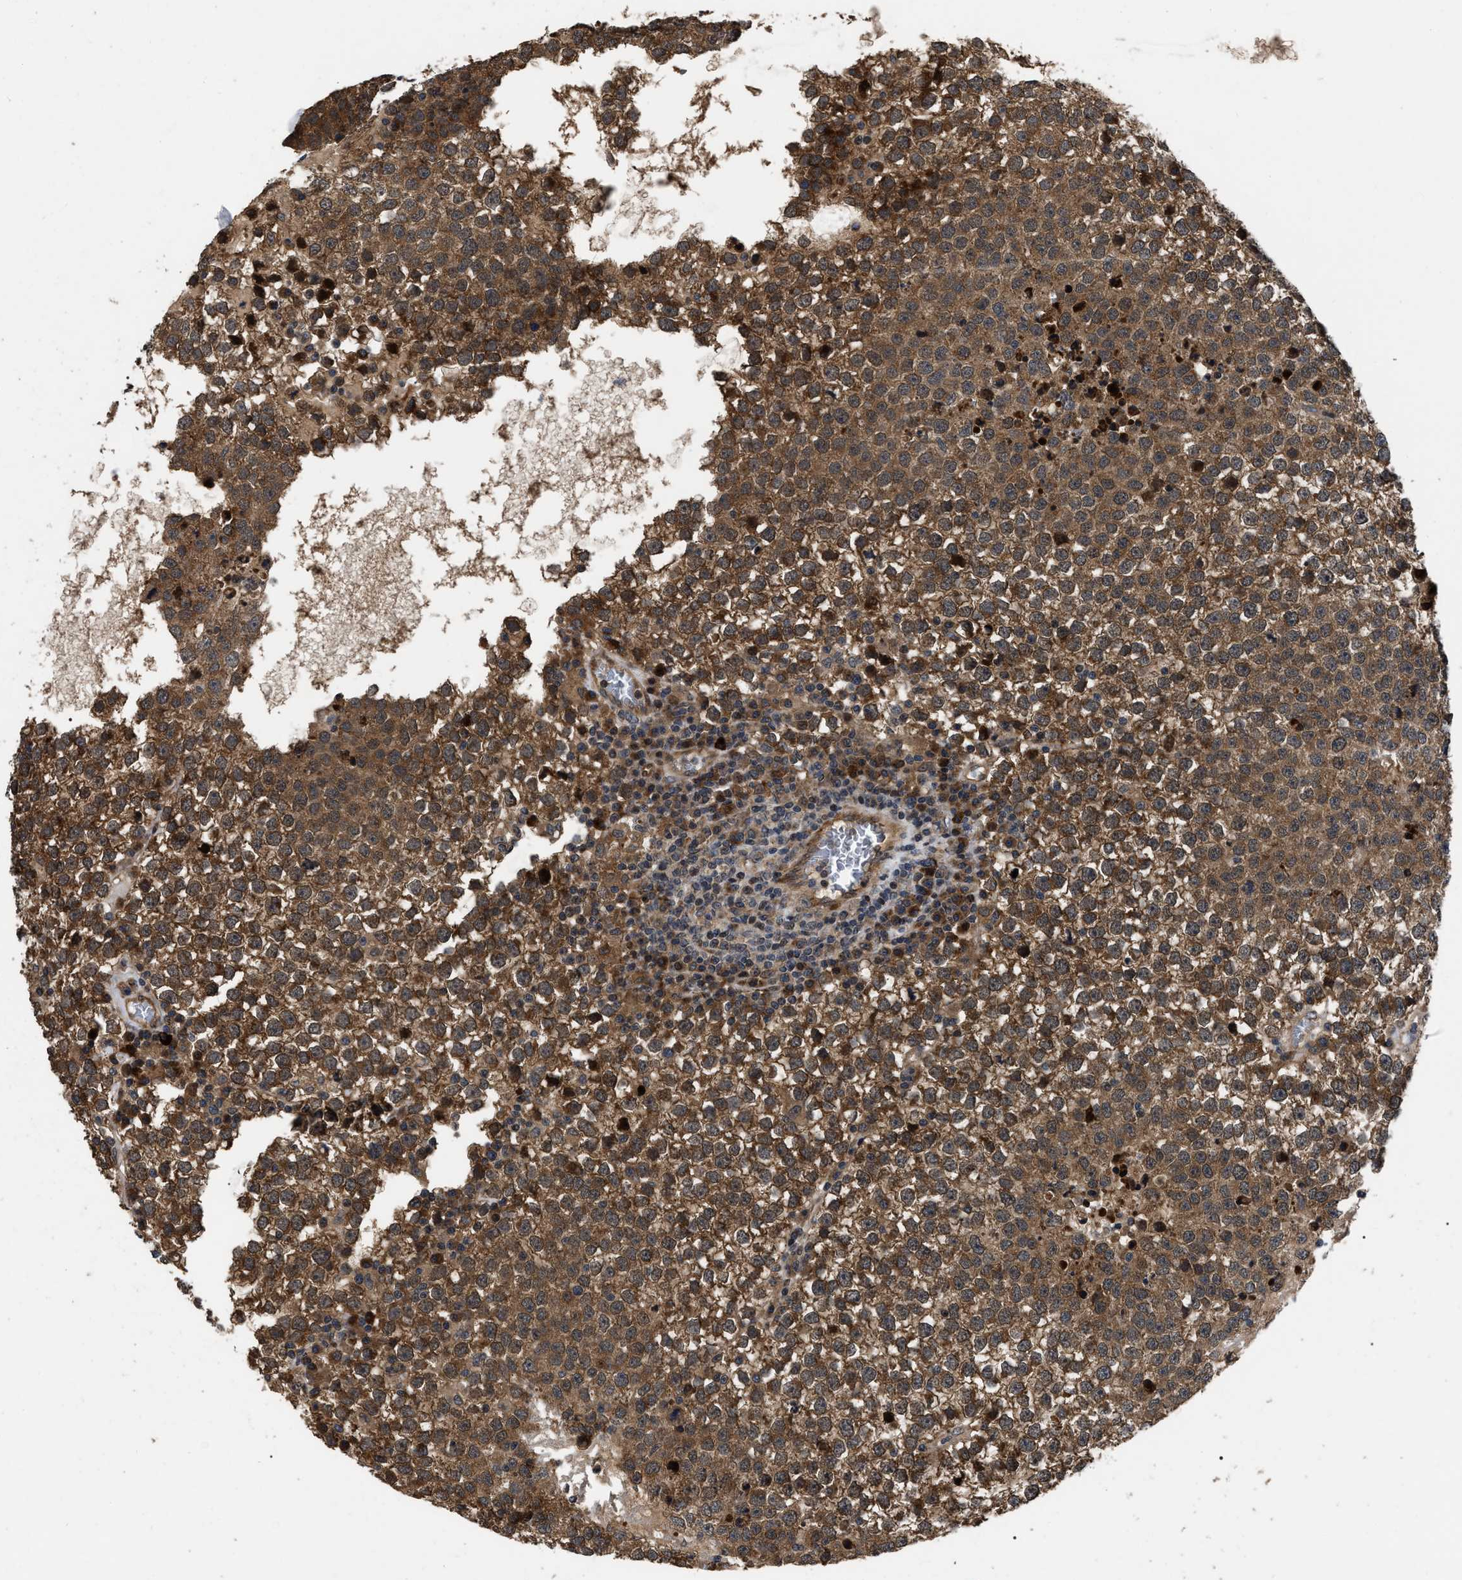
{"staining": {"intensity": "strong", "quantity": ">75%", "location": "cytoplasmic/membranous"}, "tissue": "testis cancer", "cell_type": "Tumor cells", "image_type": "cancer", "snomed": [{"axis": "morphology", "description": "Seminoma, NOS"}, {"axis": "topography", "description": "Testis"}], "caption": "Protein expression analysis of human testis cancer (seminoma) reveals strong cytoplasmic/membranous positivity in approximately >75% of tumor cells. Immunohistochemistry (ihc) stains the protein of interest in brown and the nuclei are stained blue.", "gene": "PPWD1", "patient": {"sex": "male", "age": 65}}